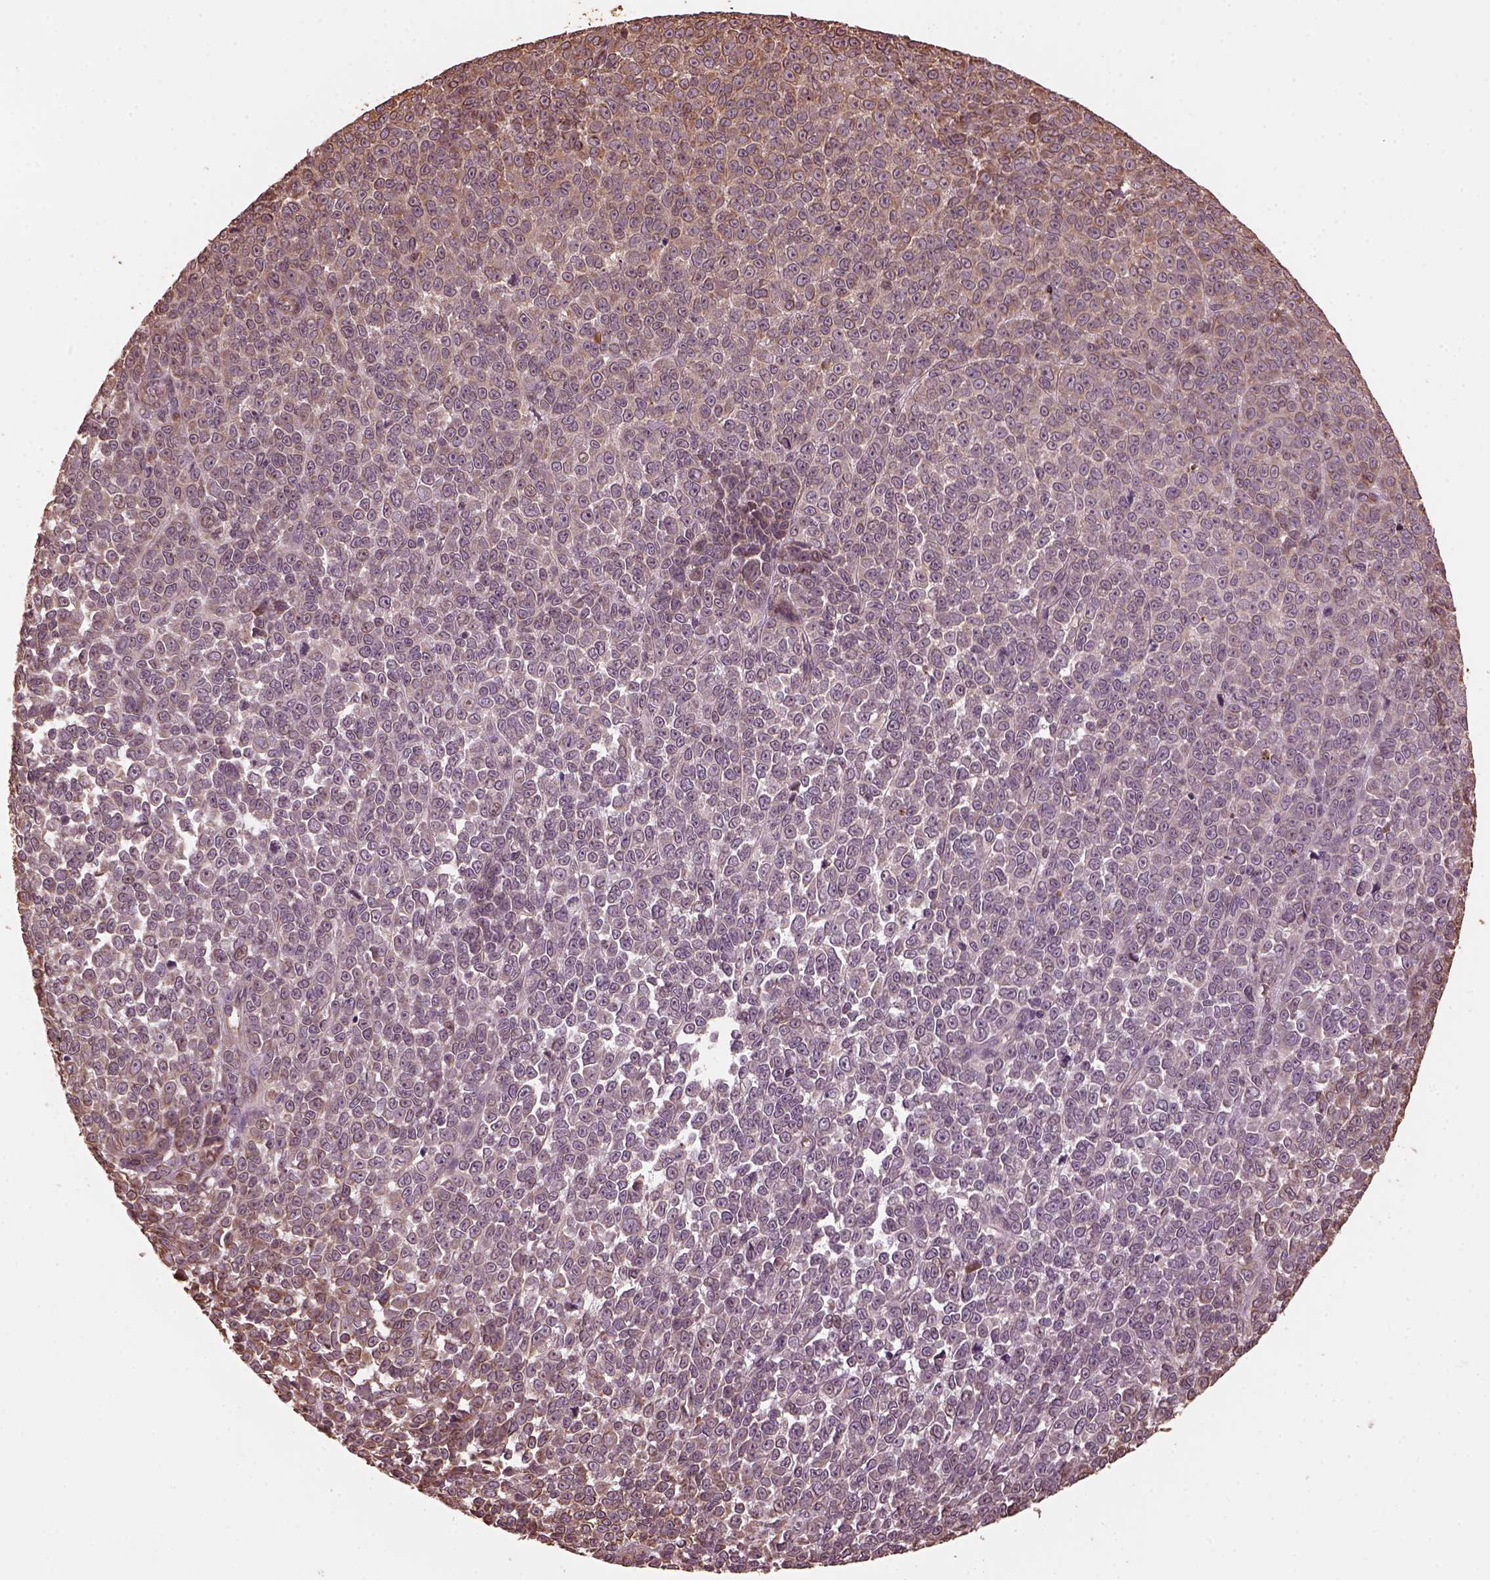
{"staining": {"intensity": "negative", "quantity": "none", "location": "none"}, "tissue": "melanoma", "cell_type": "Tumor cells", "image_type": "cancer", "snomed": [{"axis": "morphology", "description": "Malignant melanoma, NOS"}, {"axis": "topography", "description": "Skin"}], "caption": "The histopathology image displays no staining of tumor cells in malignant melanoma.", "gene": "GTPBP1", "patient": {"sex": "female", "age": 95}}